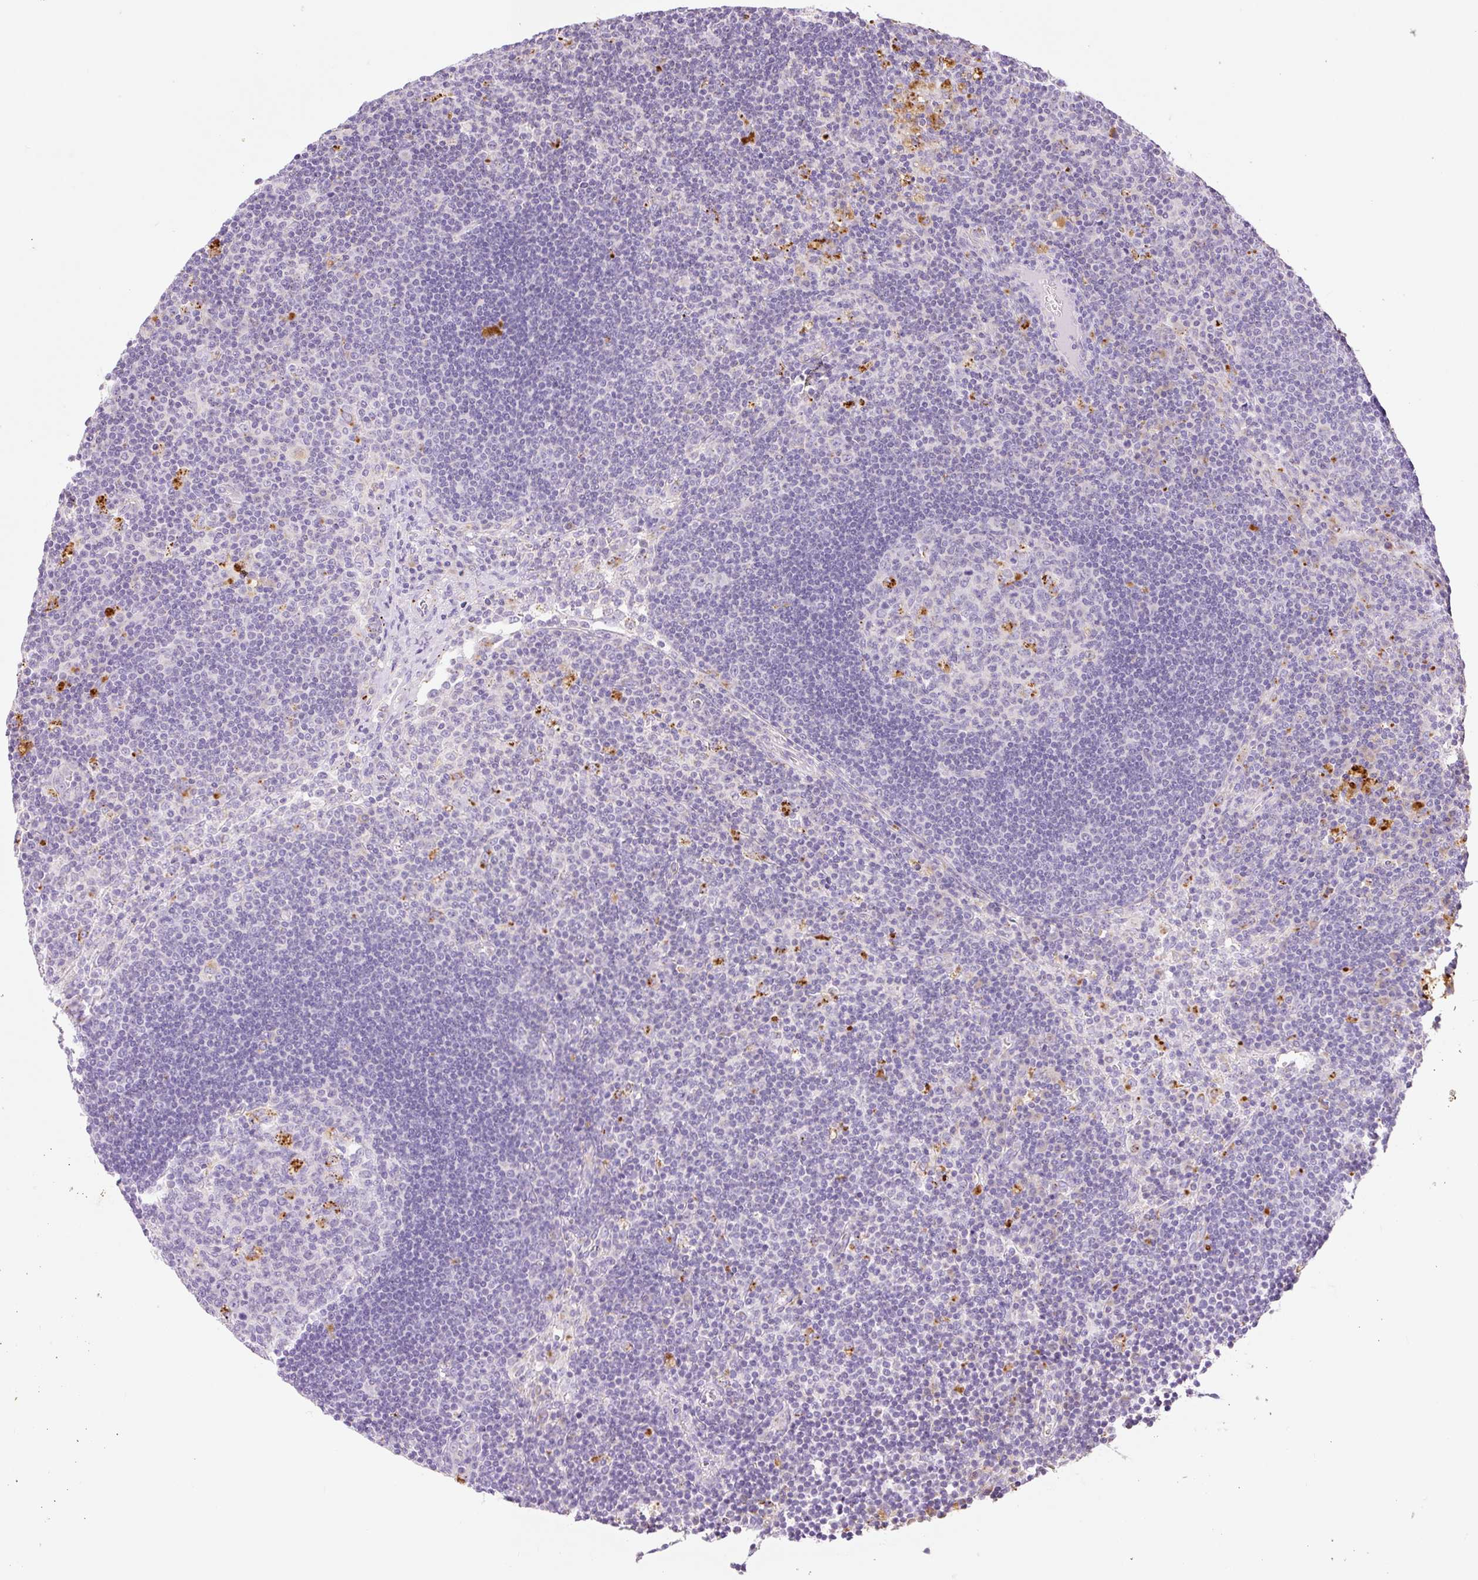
{"staining": {"intensity": "negative", "quantity": "none", "location": "none"}, "tissue": "lymph node", "cell_type": "Germinal center cells", "image_type": "normal", "snomed": [{"axis": "morphology", "description": "Normal tissue, NOS"}, {"axis": "topography", "description": "Lymph node"}], "caption": "This is an immunohistochemistry histopathology image of benign human lymph node. There is no expression in germinal center cells.", "gene": "CLEC3A", "patient": {"sex": "male", "age": 58}}